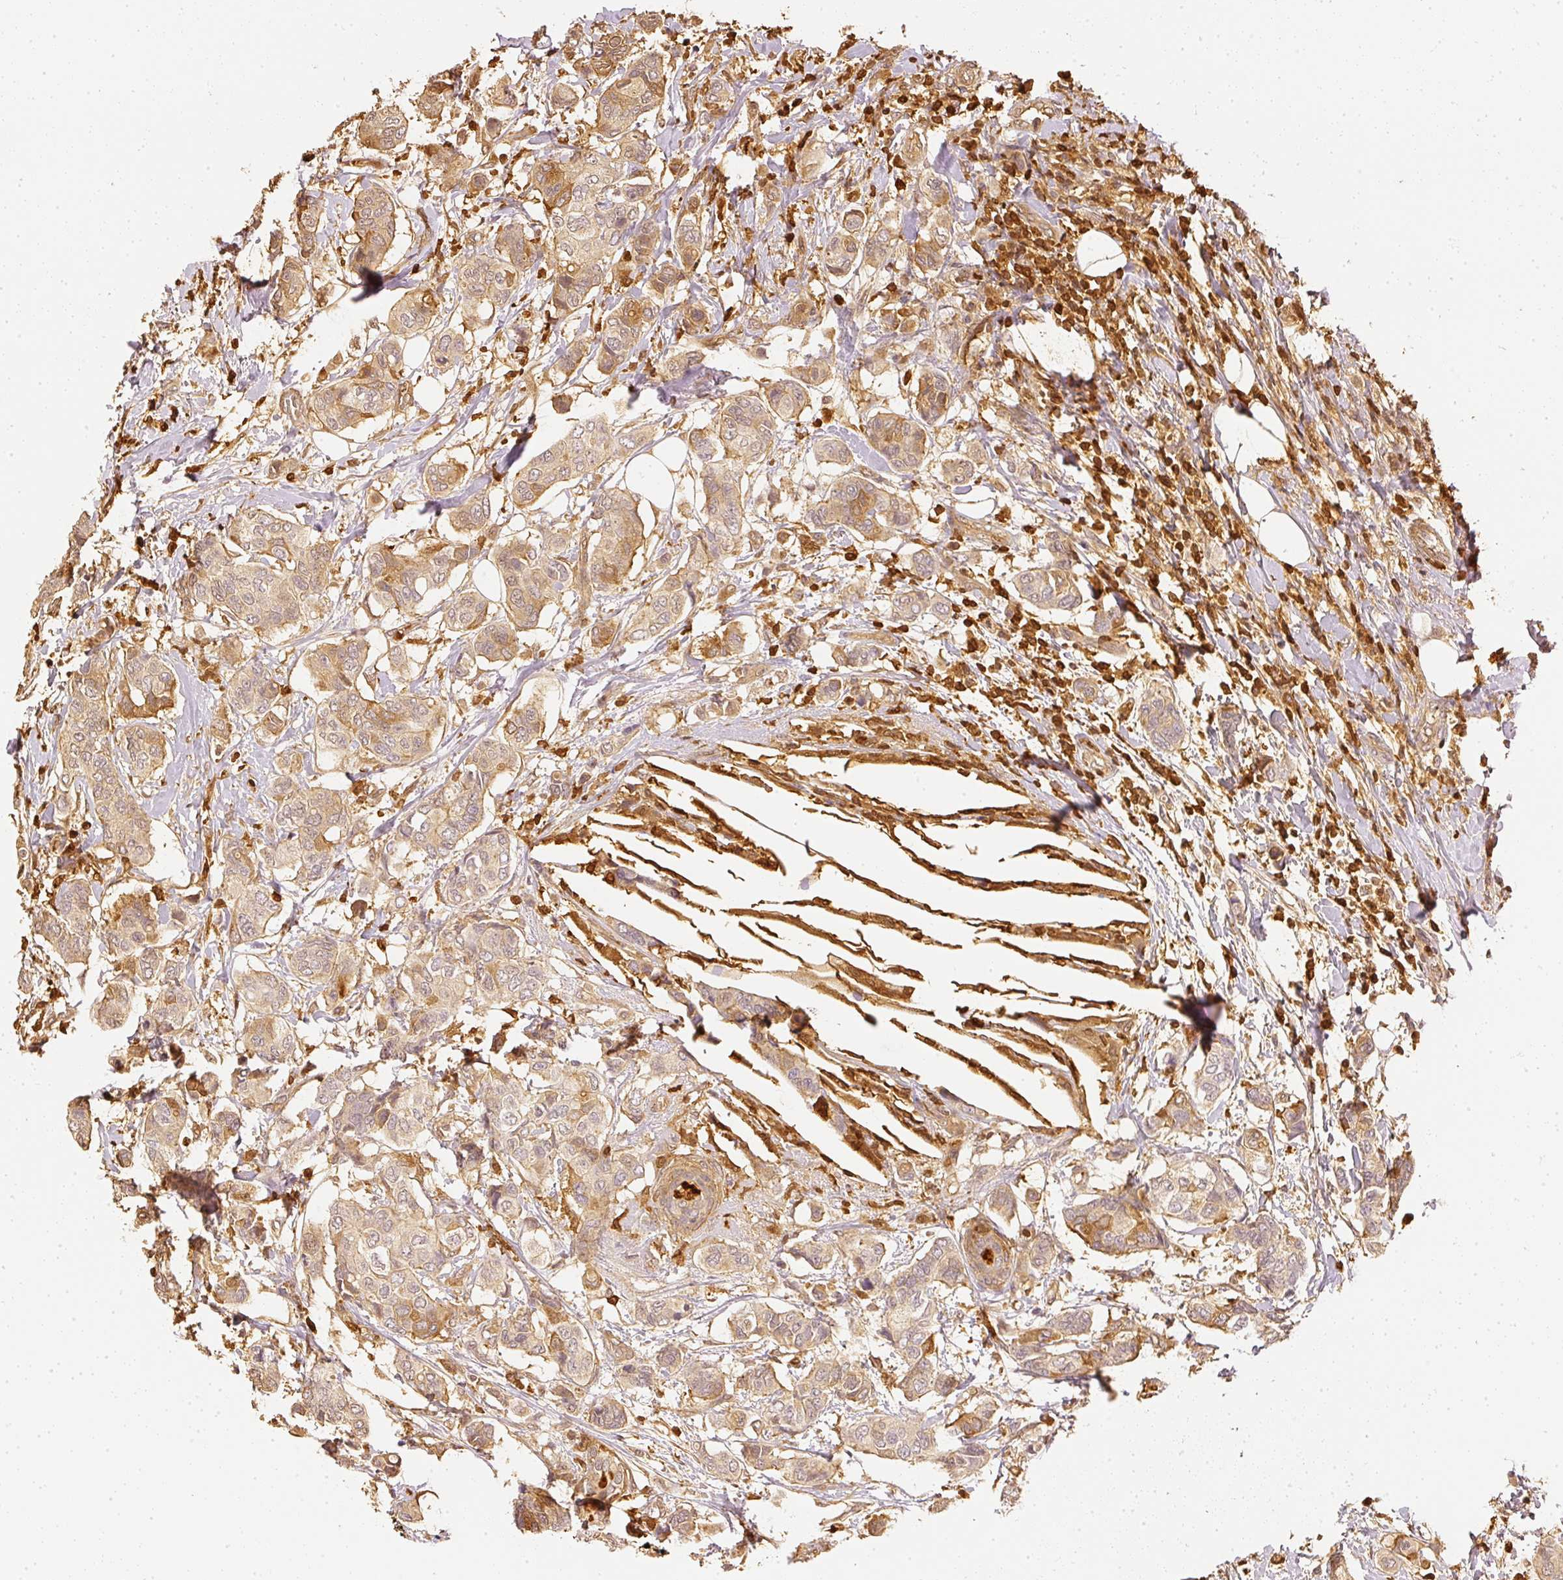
{"staining": {"intensity": "weak", "quantity": ">75%", "location": "cytoplasmic/membranous"}, "tissue": "breast cancer", "cell_type": "Tumor cells", "image_type": "cancer", "snomed": [{"axis": "morphology", "description": "Lobular carcinoma"}, {"axis": "topography", "description": "Breast"}], "caption": "This is a micrograph of immunohistochemistry staining of lobular carcinoma (breast), which shows weak expression in the cytoplasmic/membranous of tumor cells.", "gene": "PFN1", "patient": {"sex": "female", "age": 51}}